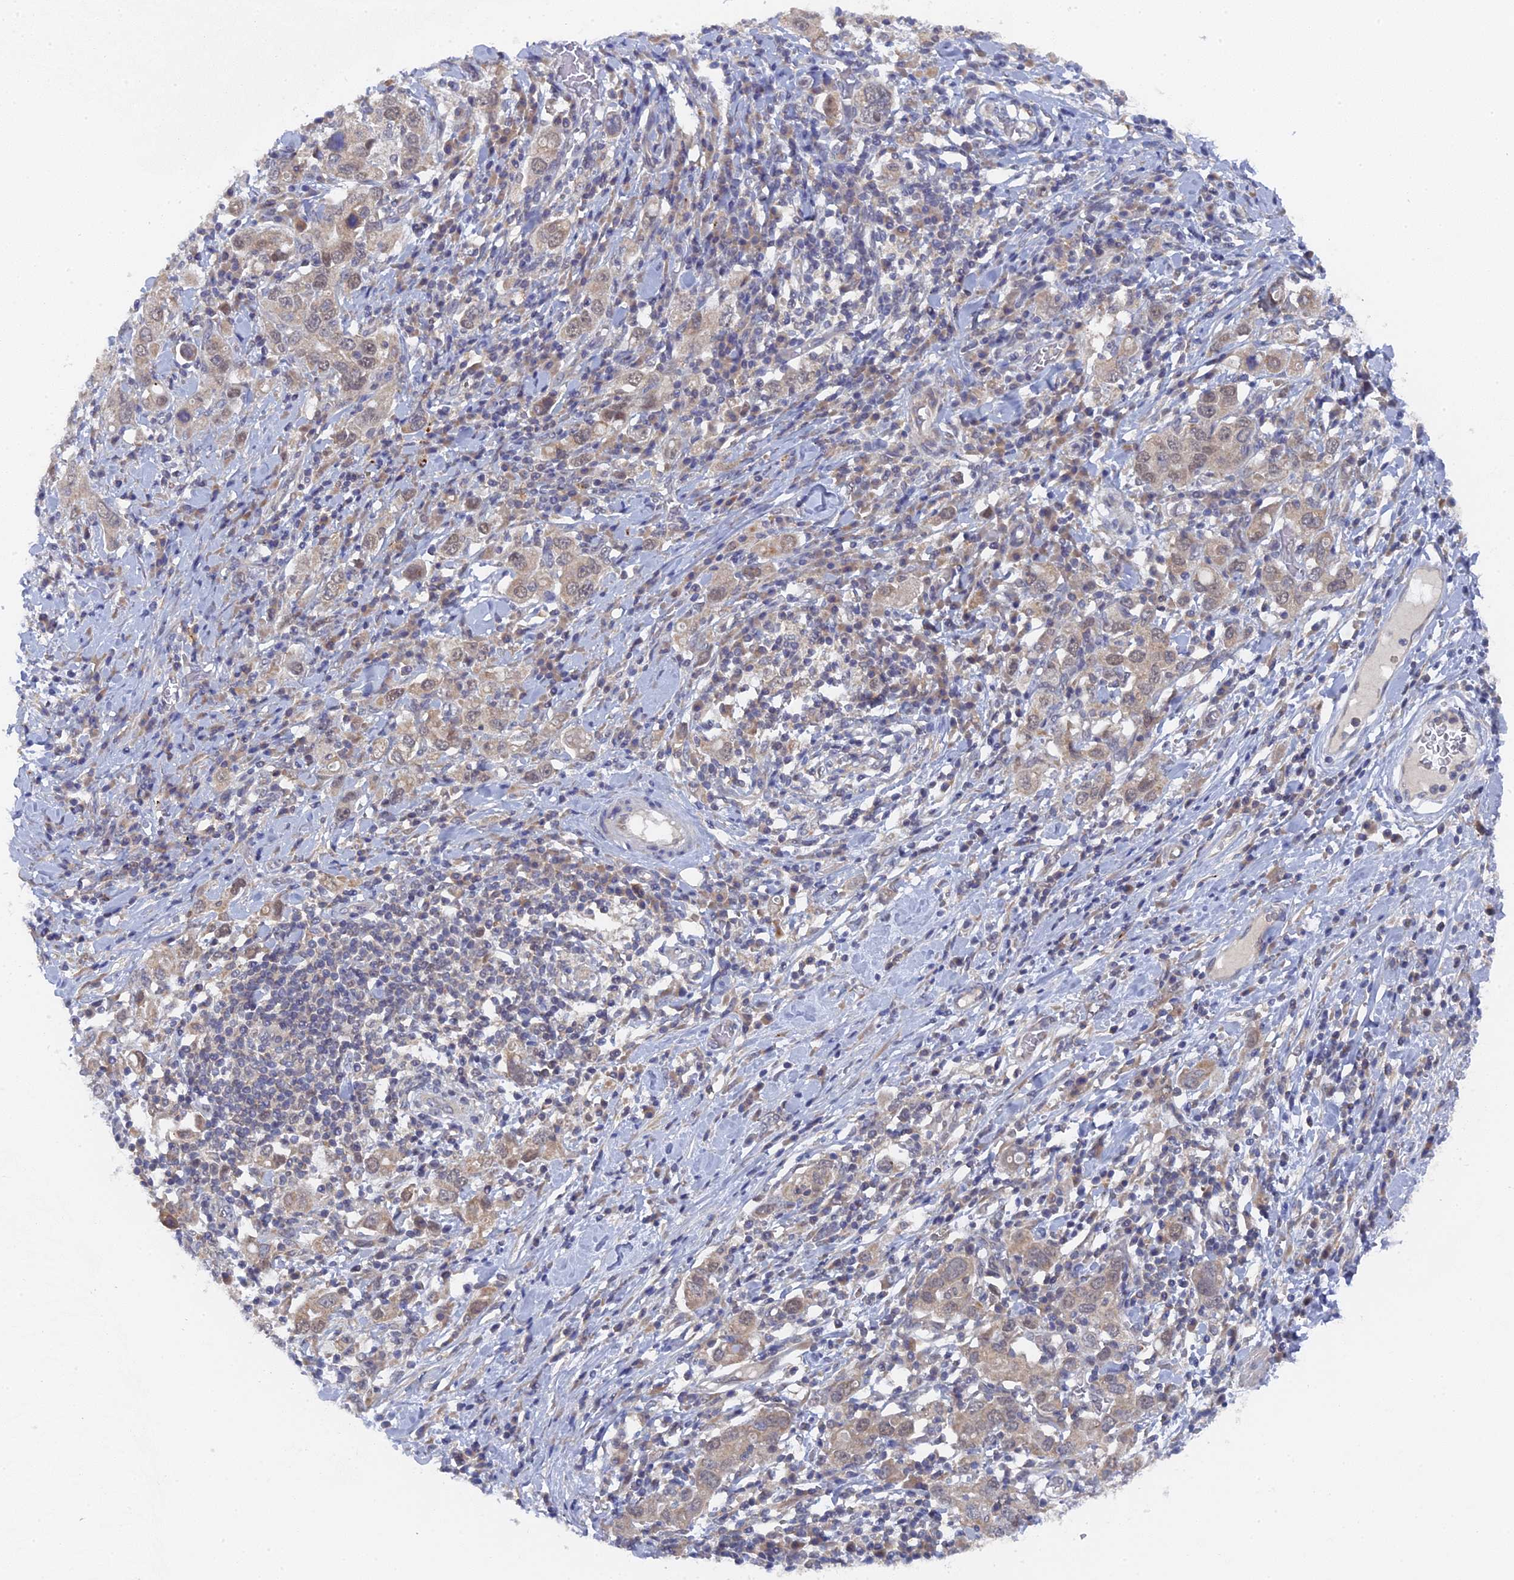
{"staining": {"intensity": "weak", "quantity": ">75%", "location": "cytoplasmic/membranous,nuclear"}, "tissue": "stomach cancer", "cell_type": "Tumor cells", "image_type": "cancer", "snomed": [{"axis": "morphology", "description": "Adenocarcinoma, NOS"}, {"axis": "topography", "description": "Stomach, upper"}], "caption": "Stomach adenocarcinoma was stained to show a protein in brown. There is low levels of weak cytoplasmic/membranous and nuclear staining in approximately >75% of tumor cells. The staining was performed using DAB (3,3'-diaminobenzidine) to visualize the protein expression in brown, while the nuclei were stained in blue with hematoxylin (Magnification: 20x).", "gene": "MIGA2", "patient": {"sex": "male", "age": 62}}